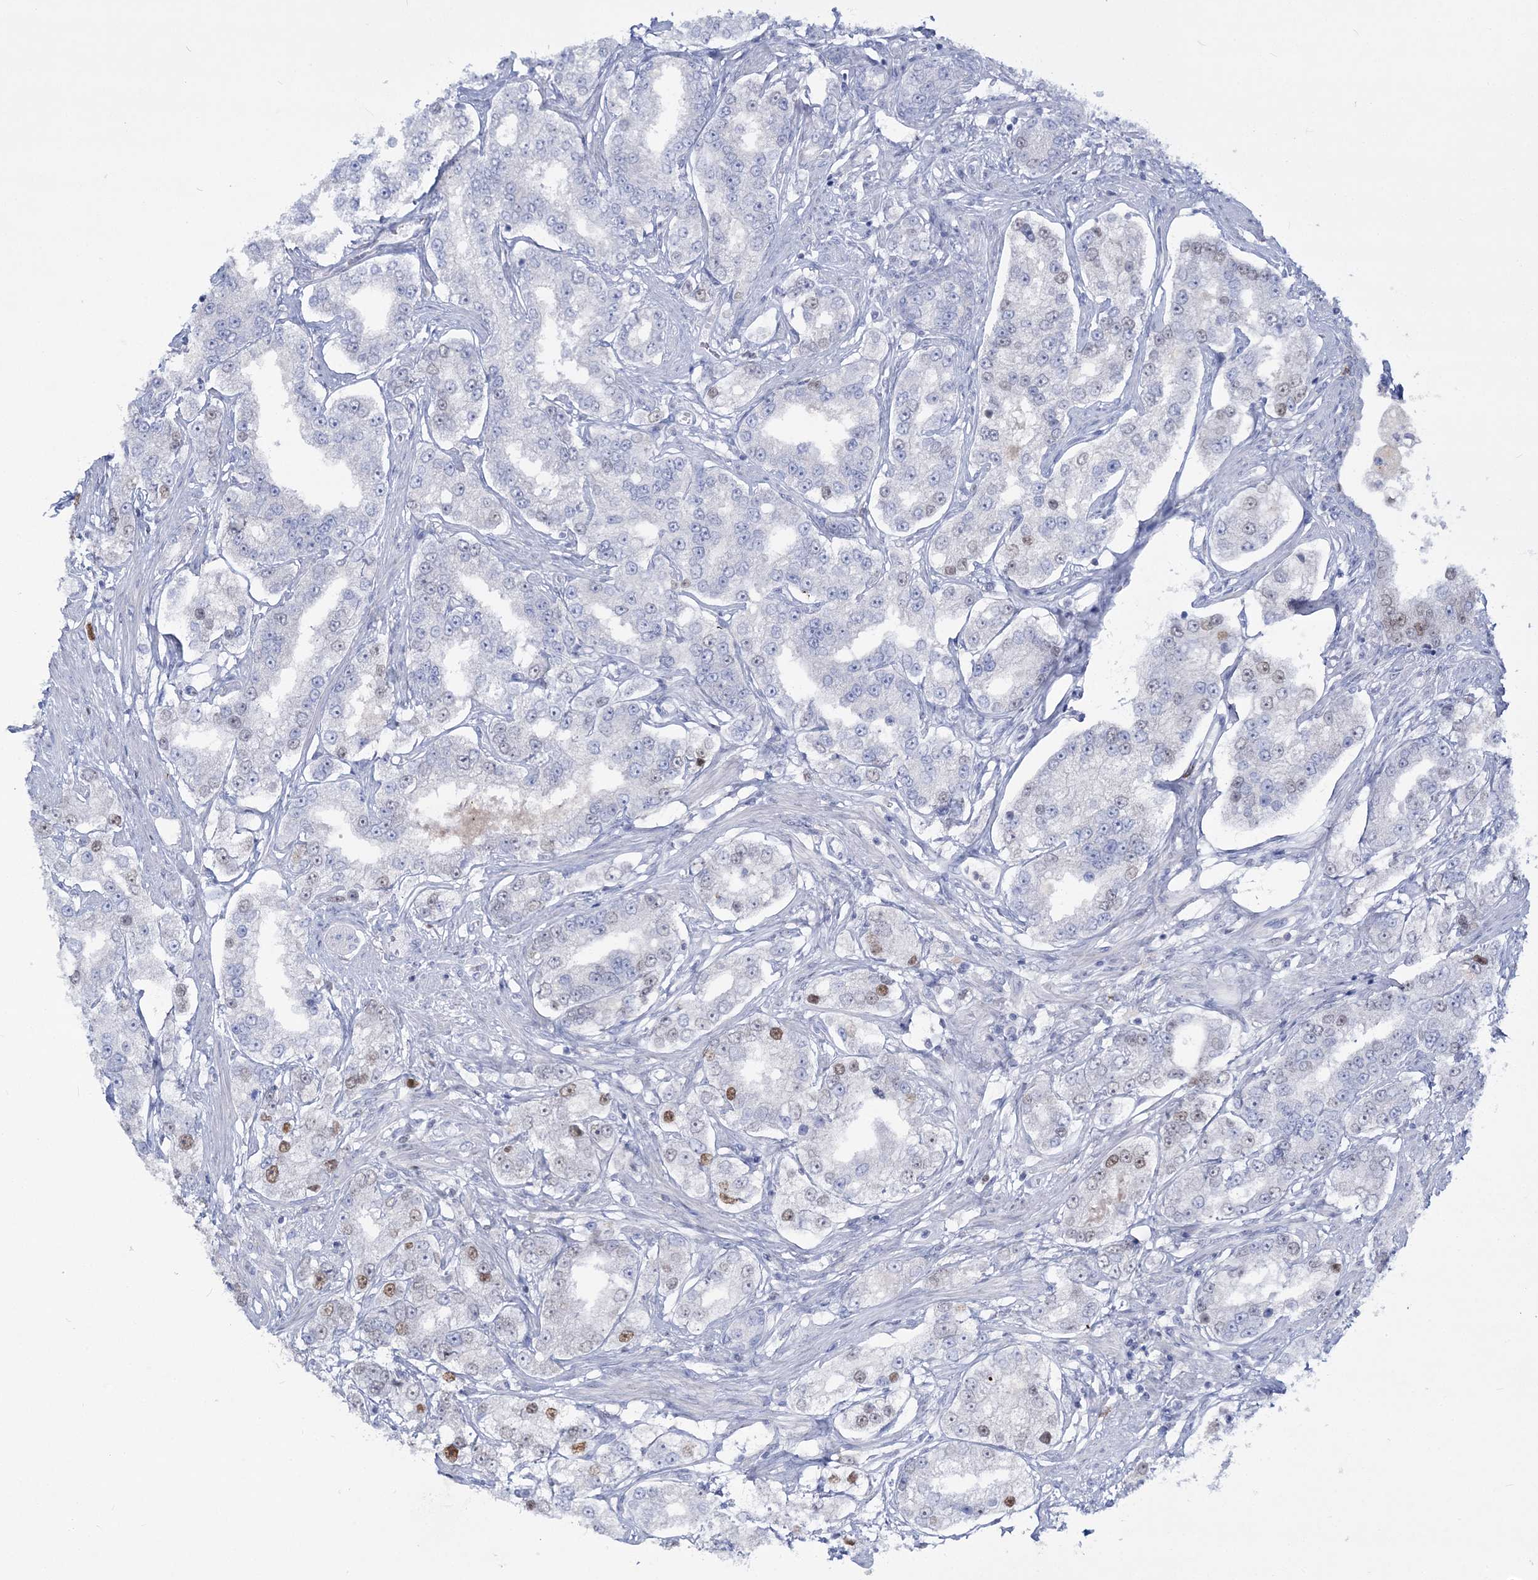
{"staining": {"intensity": "moderate", "quantity": "<25%", "location": "nuclear"}, "tissue": "prostate cancer", "cell_type": "Tumor cells", "image_type": "cancer", "snomed": [{"axis": "morphology", "description": "Normal tissue, NOS"}, {"axis": "morphology", "description": "Adenocarcinoma, High grade"}, {"axis": "topography", "description": "Prostate"}], "caption": "Immunohistochemistry of prostate high-grade adenocarcinoma reveals low levels of moderate nuclear positivity in about <25% of tumor cells.", "gene": "WDSUB1", "patient": {"sex": "male", "age": 83}}